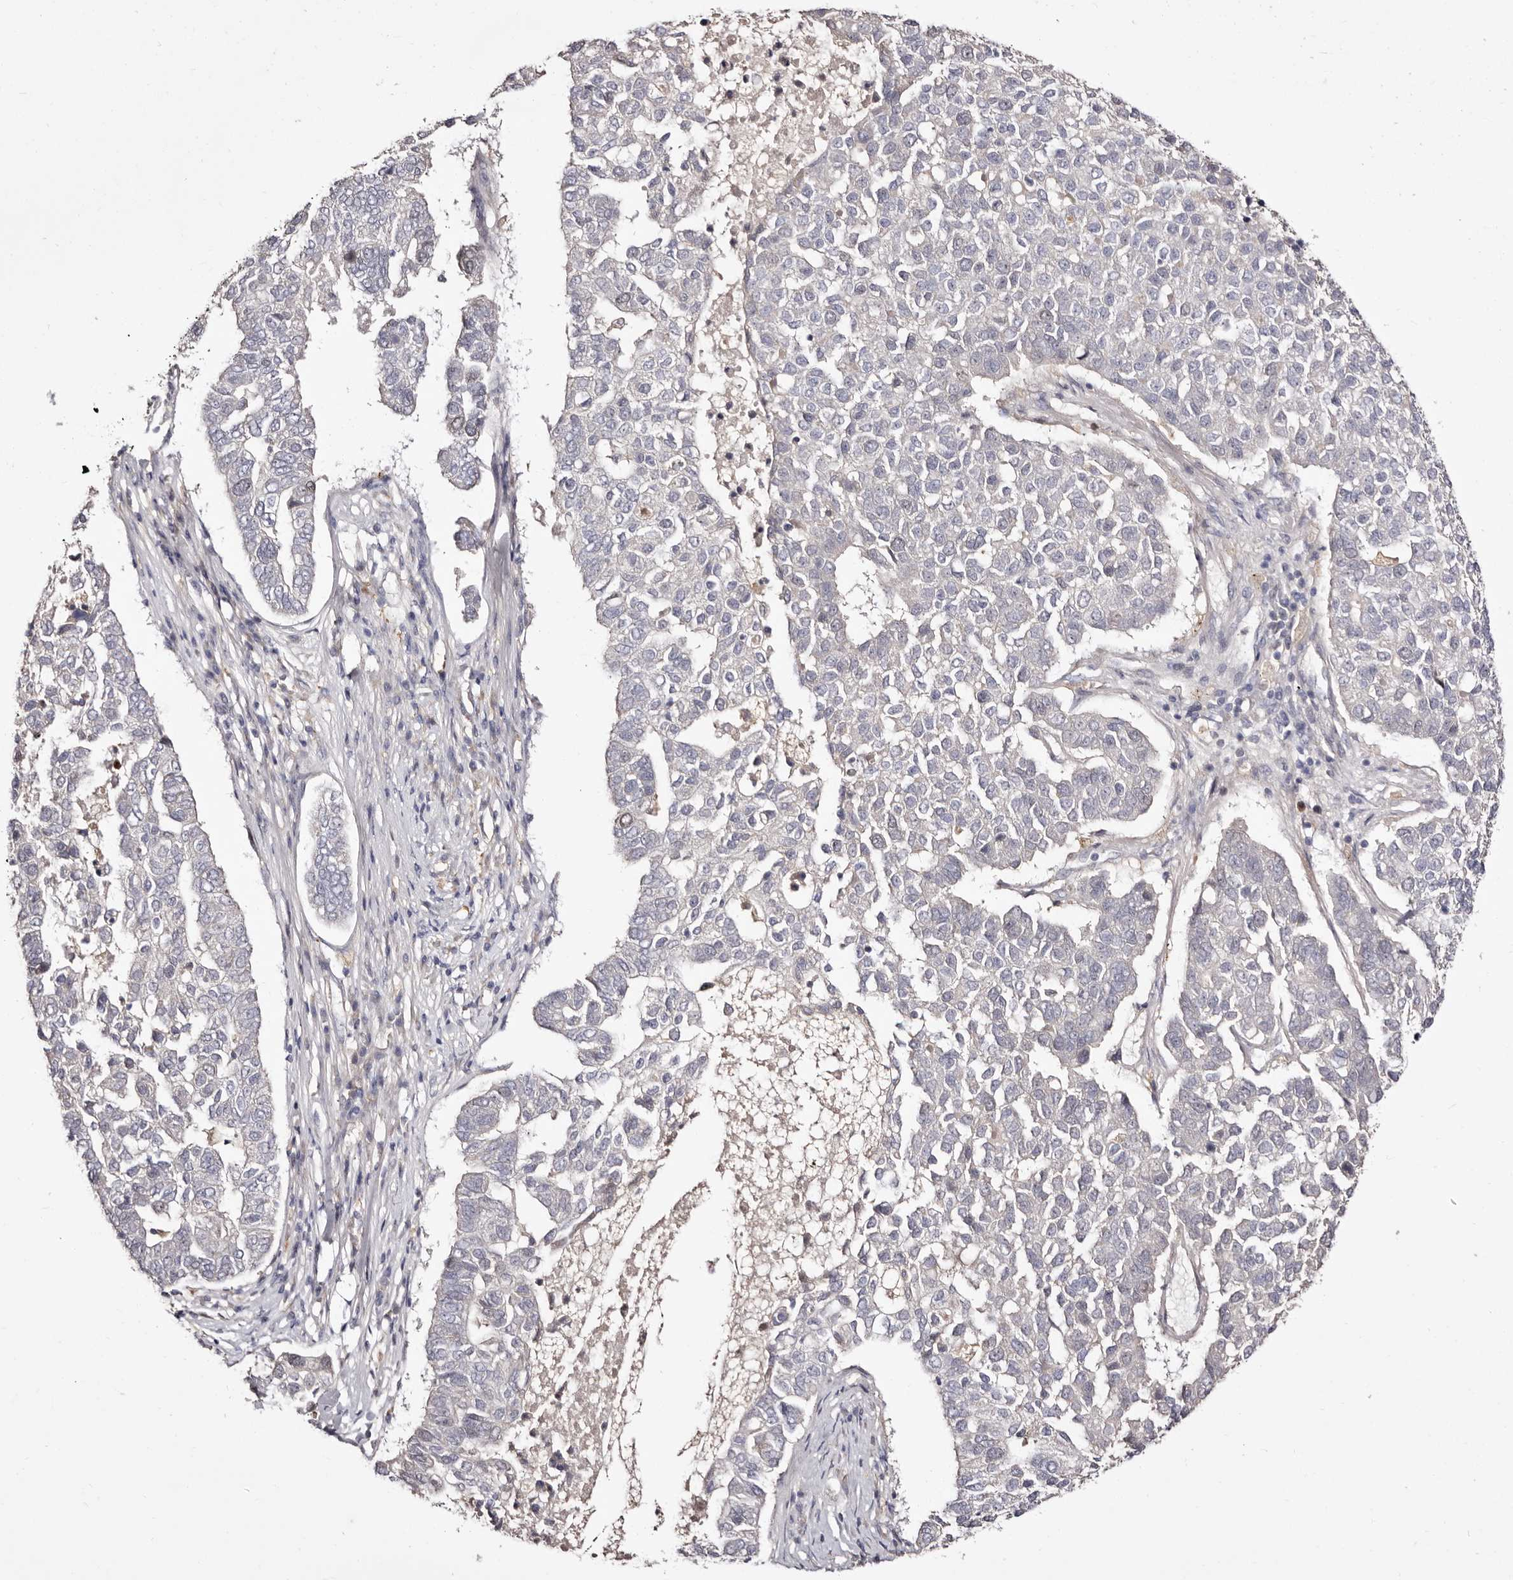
{"staining": {"intensity": "negative", "quantity": "none", "location": "none"}, "tissue": "pancreatic cancer", "cell_type": "Tumor cells", "image_type": "cancer", "snomed": [{"axis": "morphology", "description": "Adenocarcinoma, NOS"}, {"axis": "topography", "description": "Pancreas"}], "caption": "The micrograph shows no significant positivity in tumor cells of adenocarcinoma (pancreatic).", "gene": "CDCA8", "patient": {"sex": "female", "age": 61}}